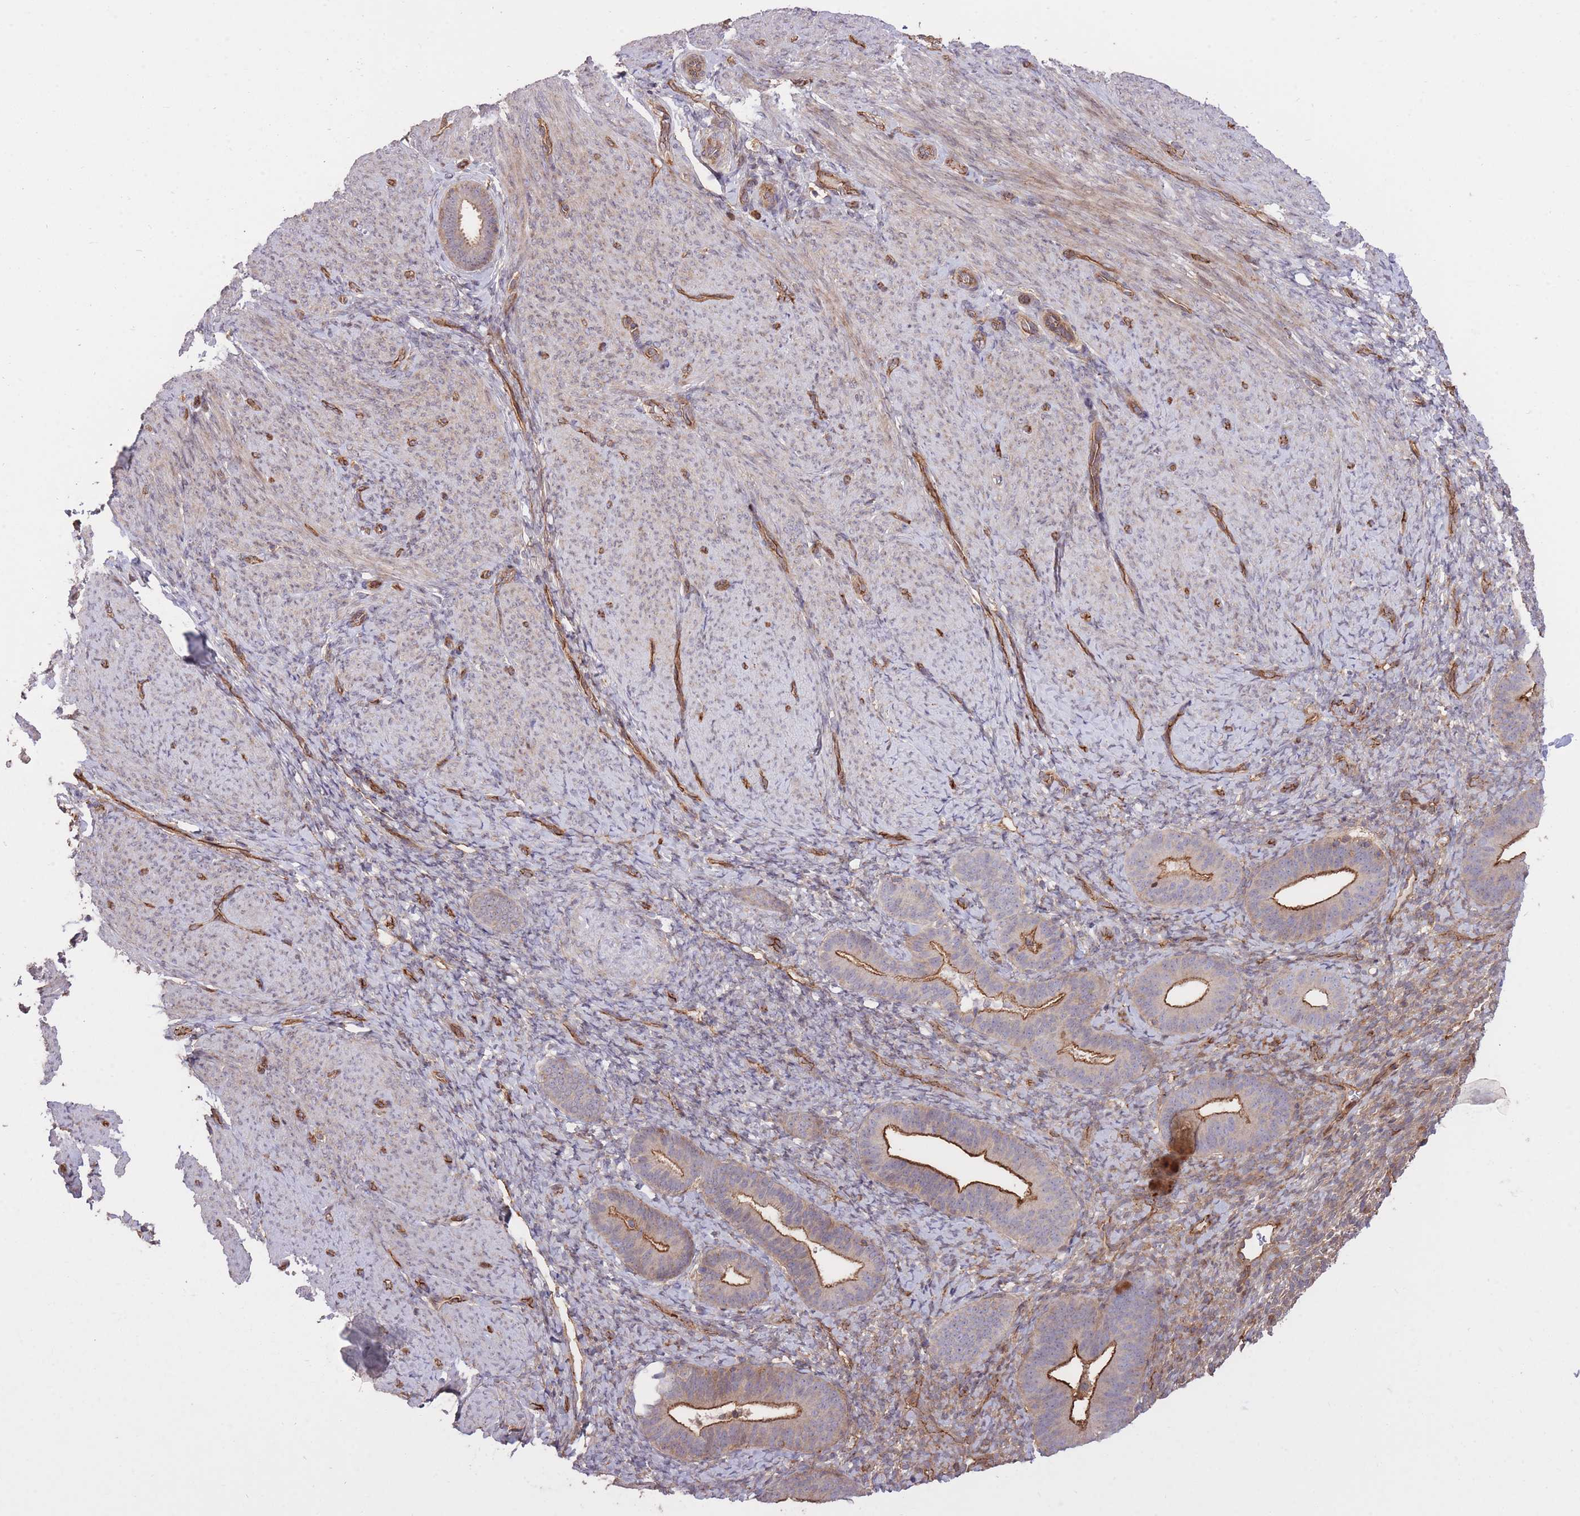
{"staining": {"intensity": "weak", "quantity": "25%-75%", "location": "cytoplasmic/membranous"}, "tissue": "endometrium", "cell_type": "Cells in endometrial stroma", "image_type": "normal", "snomed": [{"axis": "morphology", "description": "Normal tissue, NOS"}, {"axis": "topography", "description": "Endometrium"}], "caption": "Immunohistochemistry (IHC) photomicrograph of normal endometrium stained for a protein (brown), which demonstrates low levels of weak cytoplasmic/membranous expression in about 25%-75% of cells in endometrial stroma.", "gene": "PLD1", "patient": {"sex": "female", "age": 65}}